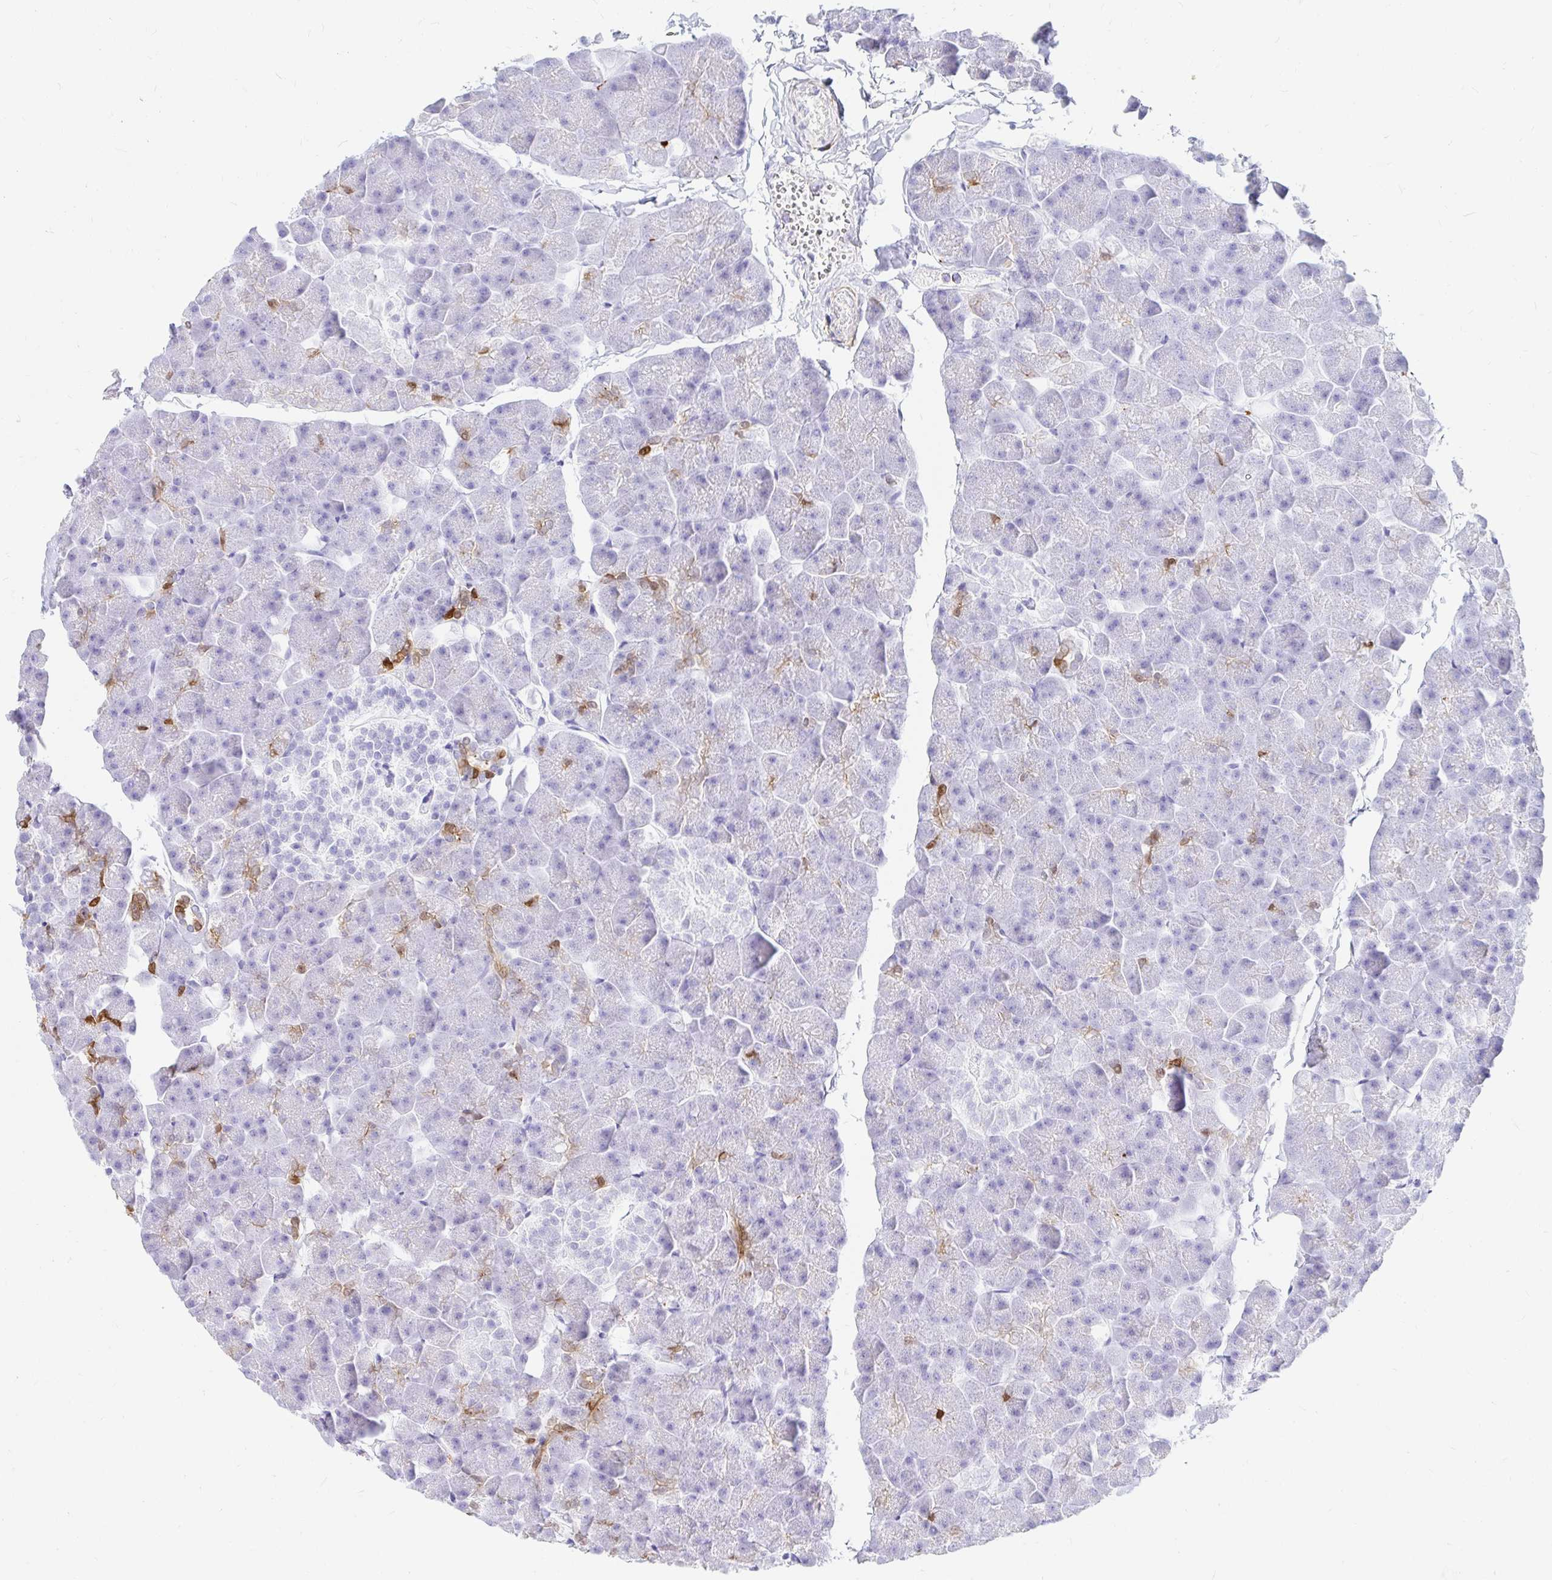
{"staining": {"intensity": "strong", "quantity": "<25%", "location": "cytoplasmic/membranous"}, "tissue": "pancreas", "cell_type": "Exocrine glandular cells", "image_type": "normal", "snomed": [{"axis": "morphology", "description": "Normal tissue, NOS"}, {"axis": "topography", "description": "Pancreas"}], "caption": "A high-resolution image shows immunohistochemistry (IHC) staining of unremarkable pancreas, which demonstrates strong cytoplasmic/membranous expression in about <25% of exocrine glandular cells. (Brightfield microscopy of DAB IHC at high magnification).", "gene": "PPP1R1B", "patient": {"sex": "male", "age": 35}}